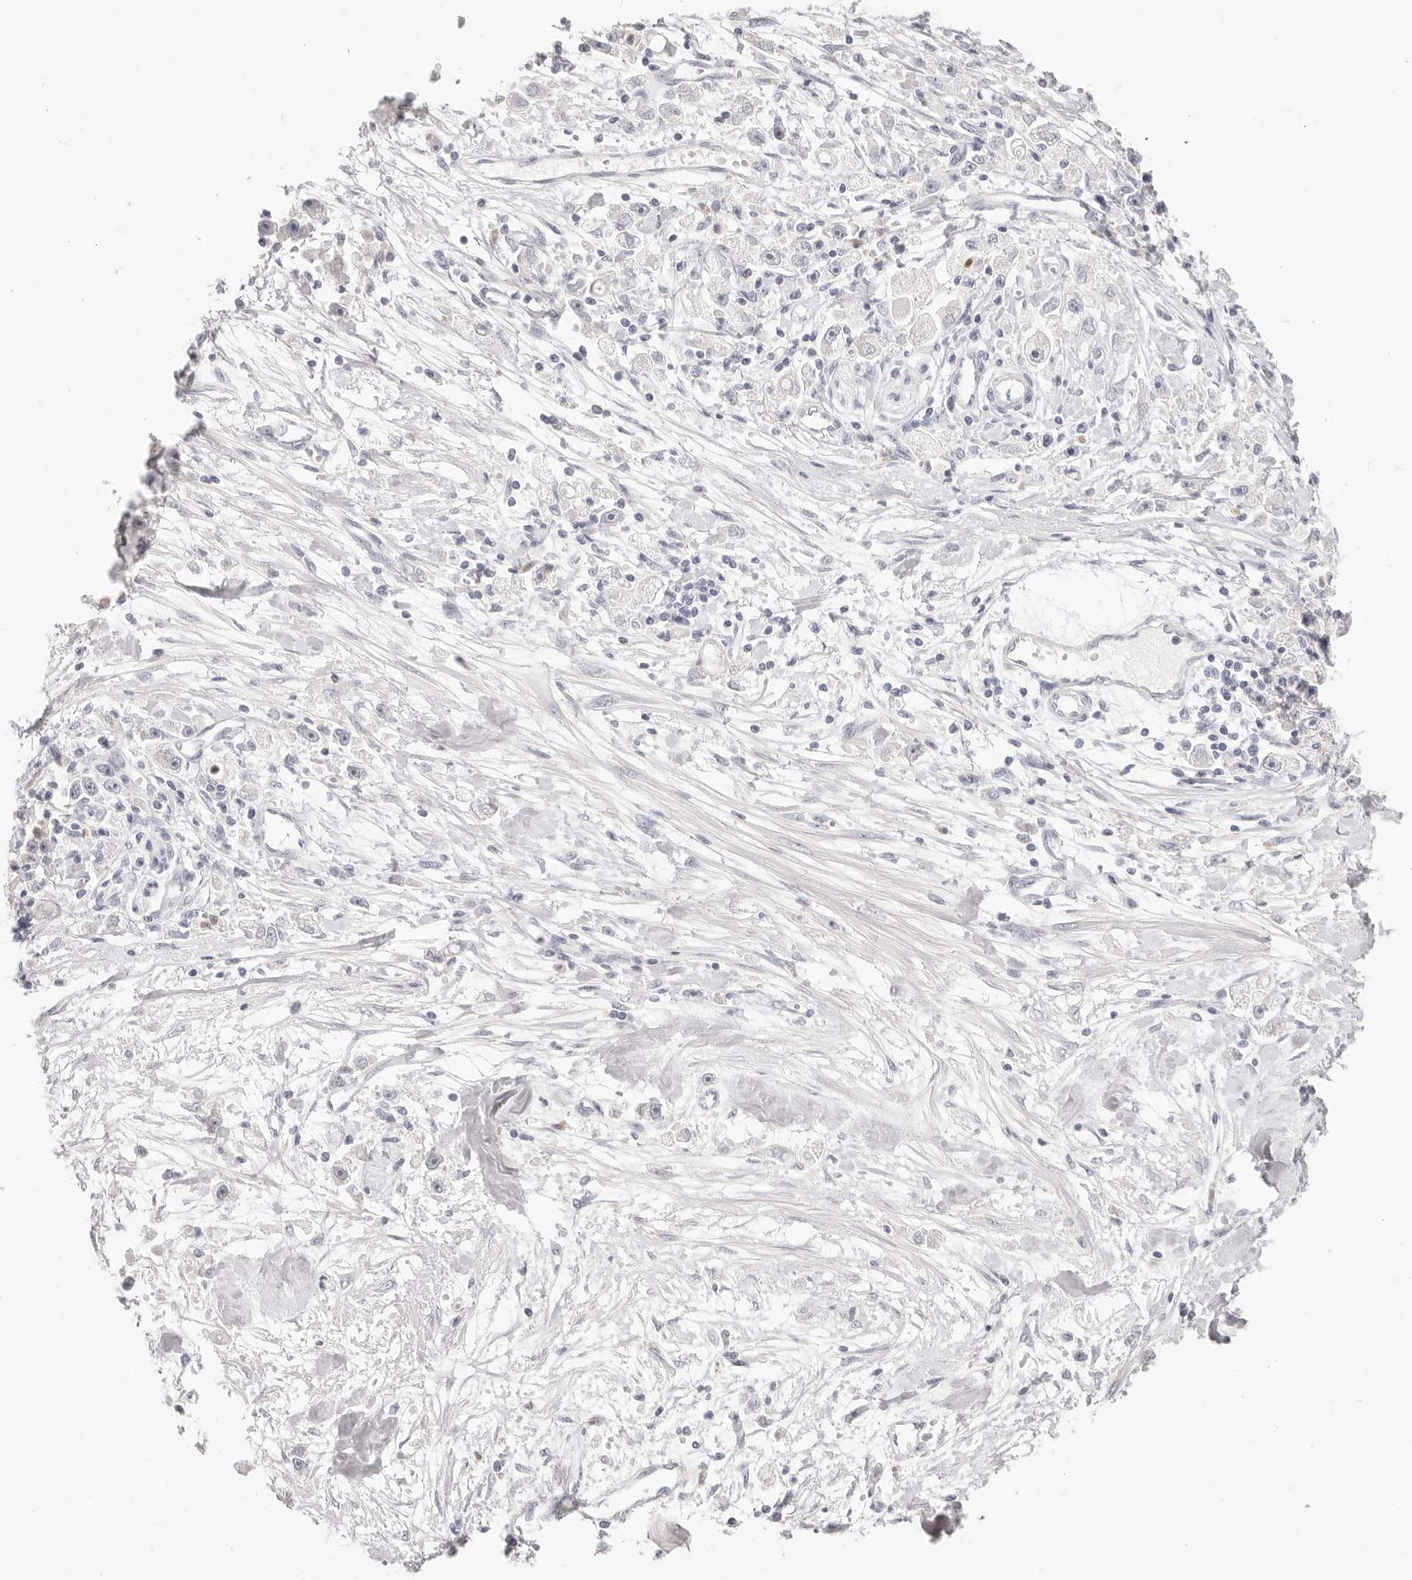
{"staining": {"intensity": "negative", "quantity": "none", "location": "none"}, "tissue": "stomach cancer", "cell_type": "Tumor cells", "image_type": "cancer", "snomed": [{"axis": "morphology", "description": "Adenocarcinoma, NOS"}, {"axis": "topography", "description": "Stomach"}], "caption": "Stomach cancer was stained to show a protein in brown. There is no significant positivity in tumor cells.", "gene": "ASCL1", "patient": {"sex": "female", "age": 59}}